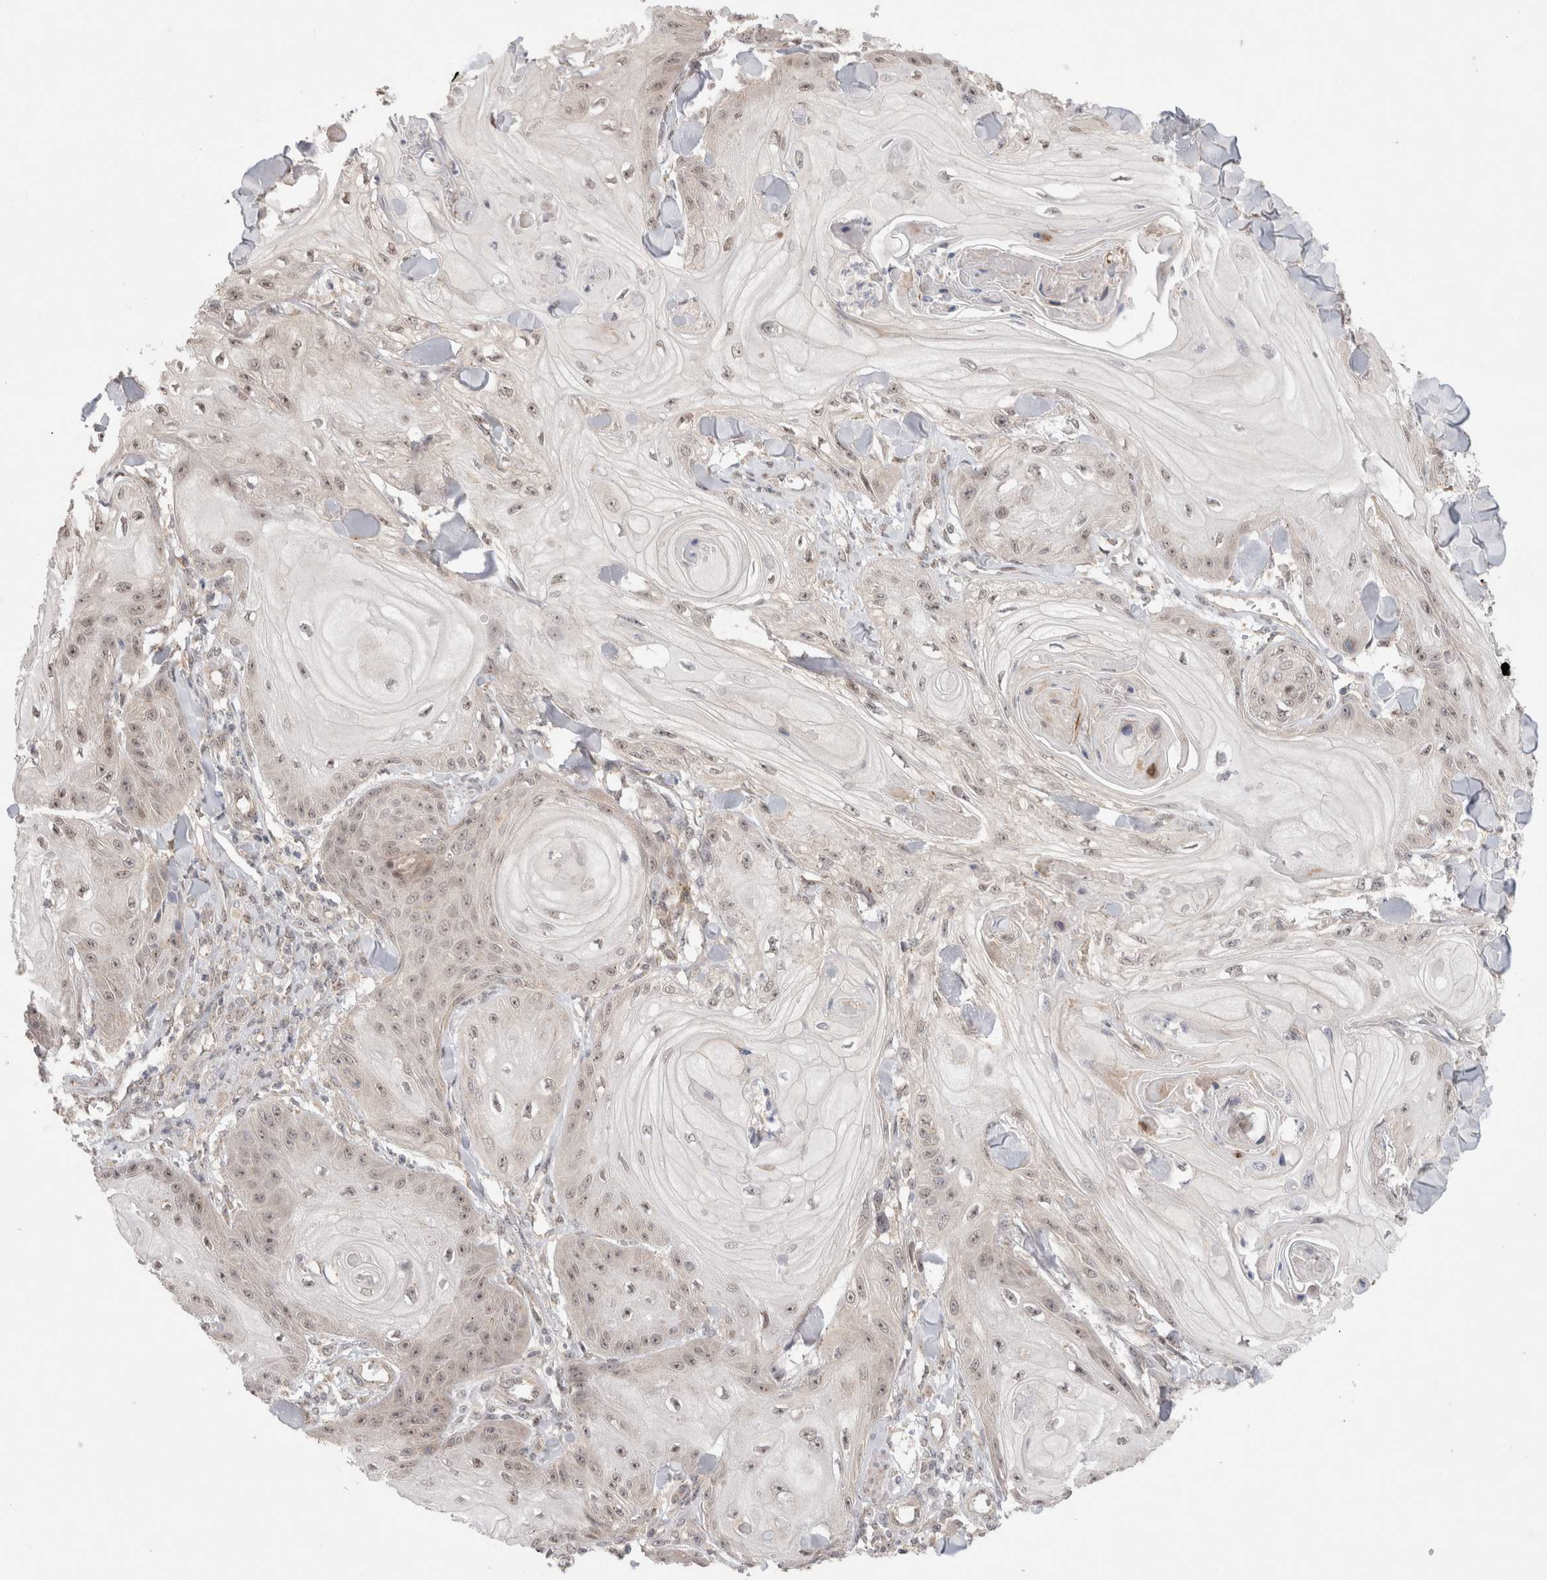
{"staining": {"intensity": "negative", "quantity": "none", "location": "none"}, "tissue": "skin cancer", "cell_type": "Tumor cells", "image_type": "cancer", "snomed": [{"axis": "morphology", "description": "Squamous cell carcinoma, NOS"}, {"axis": "topography", "description": "Skin"}], "caption": "Micrograph shows no protein positivity in tumor cells of skin squamous cell carcinoma tissue. (Stains: DAB (3,3'-diaminobenzidine) immunohistochemistry with hematoxylin counter stain, Microscopy: brightfield microscopy at high magnification).", "gene": "SLC29A1", "patient": {"sex": "male", "age": 74}}